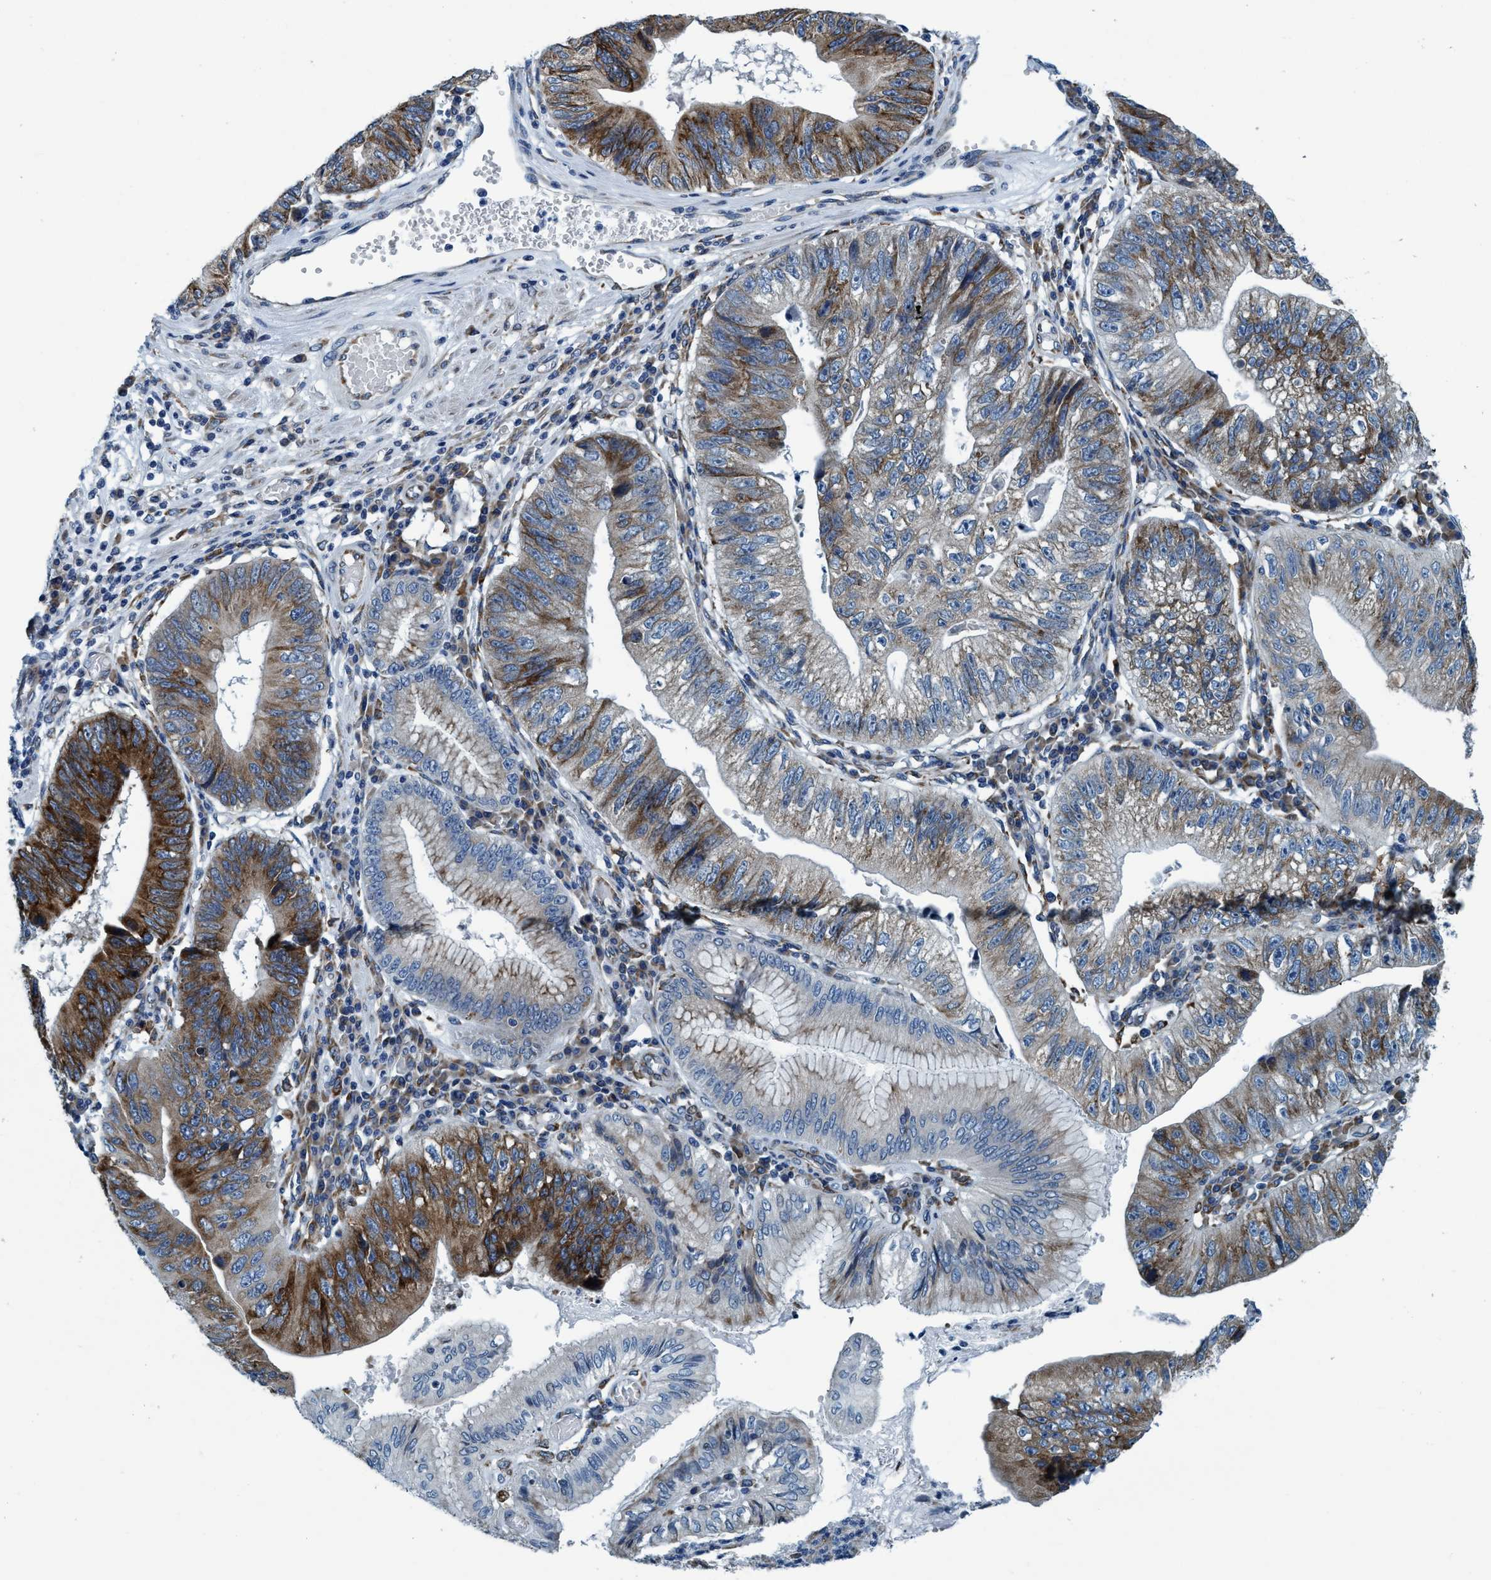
{"staining": {"intensity": "moderate", "quantity": "25%-75%", "location": "cytoplasmic/membranous"}, "tissue": "stomach cancer", "cell_type": "Tumor cells", "image_type": "cancer", "snomed": [{"axis": "morphology", "description": "Adenocarcinoma, NOS"}, {"axis": "topography", "description": "Stomach"}], "caption": "The image shows staining of adenocarcinoma (stomach), revealing moderate cytoplasmic/membranous protein positivity (brown color) within tumor cells.", "gene": "ARMC9", "patient": {"sex": "male", "age": 59}}